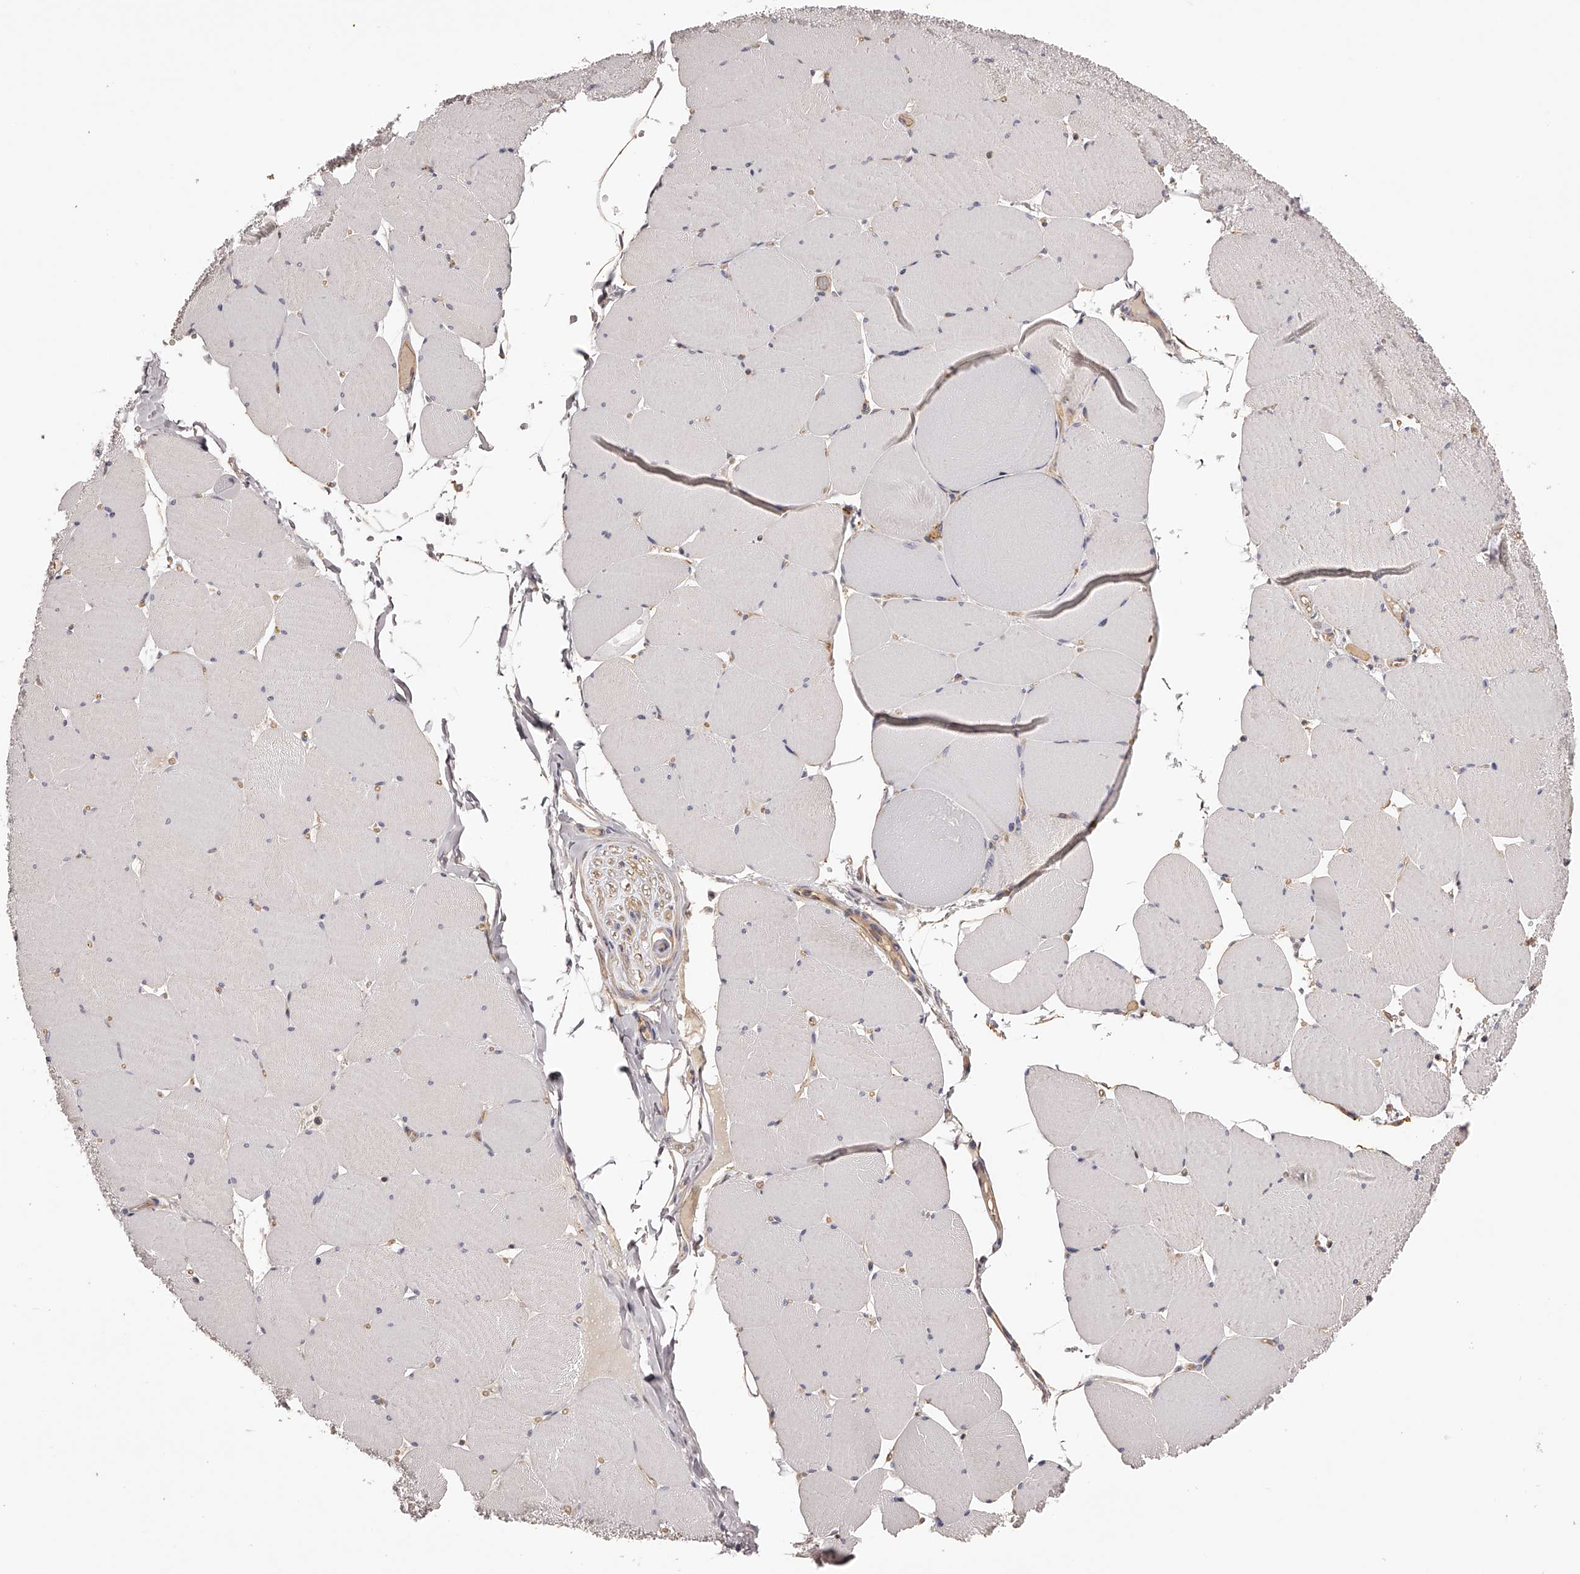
{"staining": {"intensity": "negative", "quantity": "none", "location": "none"}, "tissue": "skeletal muscle", "cell_type": "Myocytes", "image_type": "normal", "snomed": [{"axis": "morphology", "description": "Normal tissue, NOS"}, {"axis": "topography", "description": "Skeletal muscle"}, {"axis": "topography", "description": "Head-Neck"}], "caption": "Immunohistochemical staining of normal skeletal muscle reveals no significant positivity in myocytes. (Stains: DAB immunohistochemistry with hematoxylin counter stain, Microscopy: brightfield microscopy at high magnification).", "gene": "LTV1", "patient": {"sex": "male", "age": 66}}